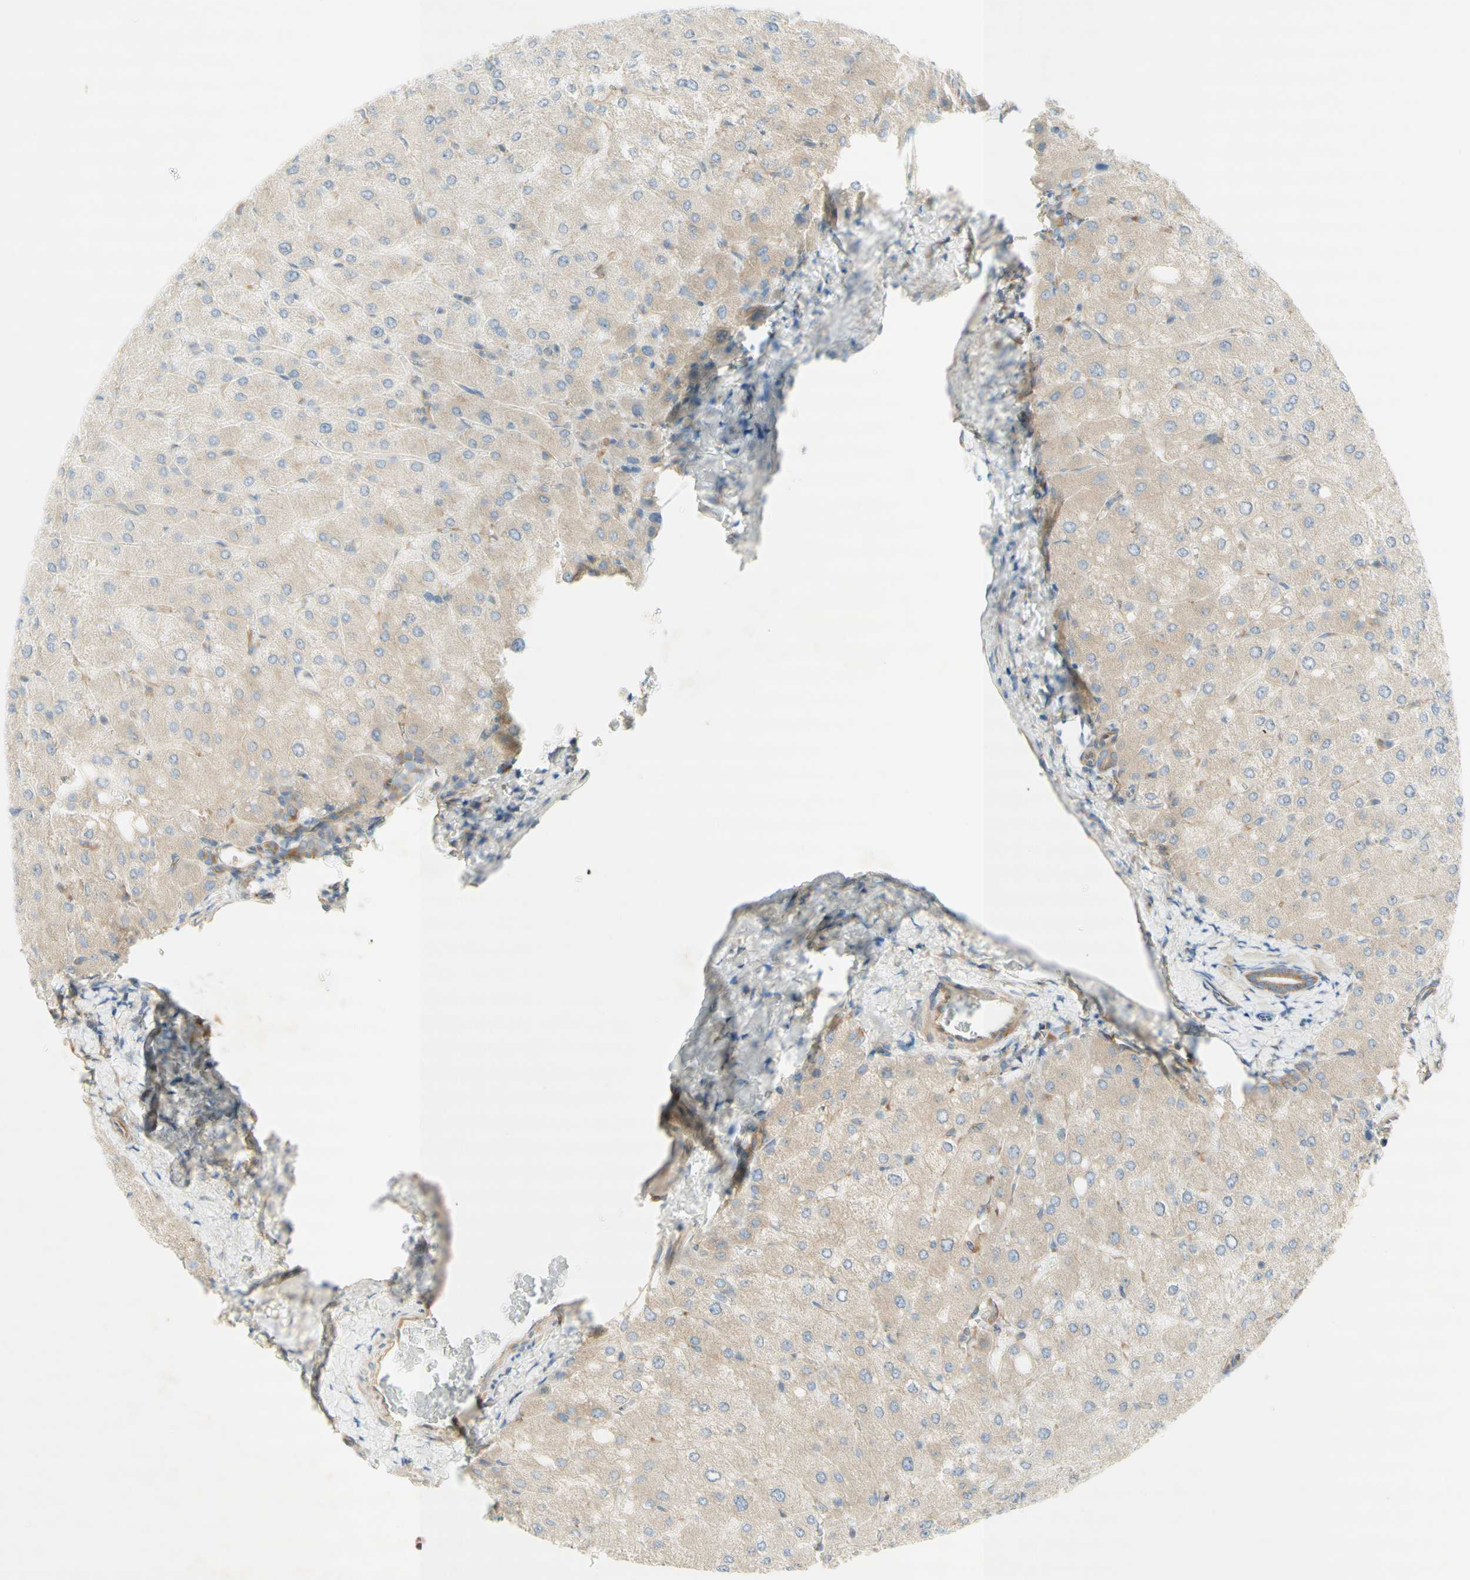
{"staining": {"intensity": "weak", "quantity": ">75%", "location": "cytoplasmic/membranous"}, "tissue": "liver", "cell_type": "Cholangiocytes", "image_type": "normal", "snomed": [{"axis": "morphology", "description": "Normal tissue, NOS"}, {"axis": "topography", "description": "Liver"}], "caption": "Immunohistochemical staining of benign human liver exhibits weak cytoplasmic/membranous protein positivity in about >75% of cholangiocytes. Using DAB (brown) and hematoxylin (blue) stains, captured at high magnification using brightfield microscopy.", "gene": "DYNC1H1", "patient": {"sex": "male", "age": 55}}